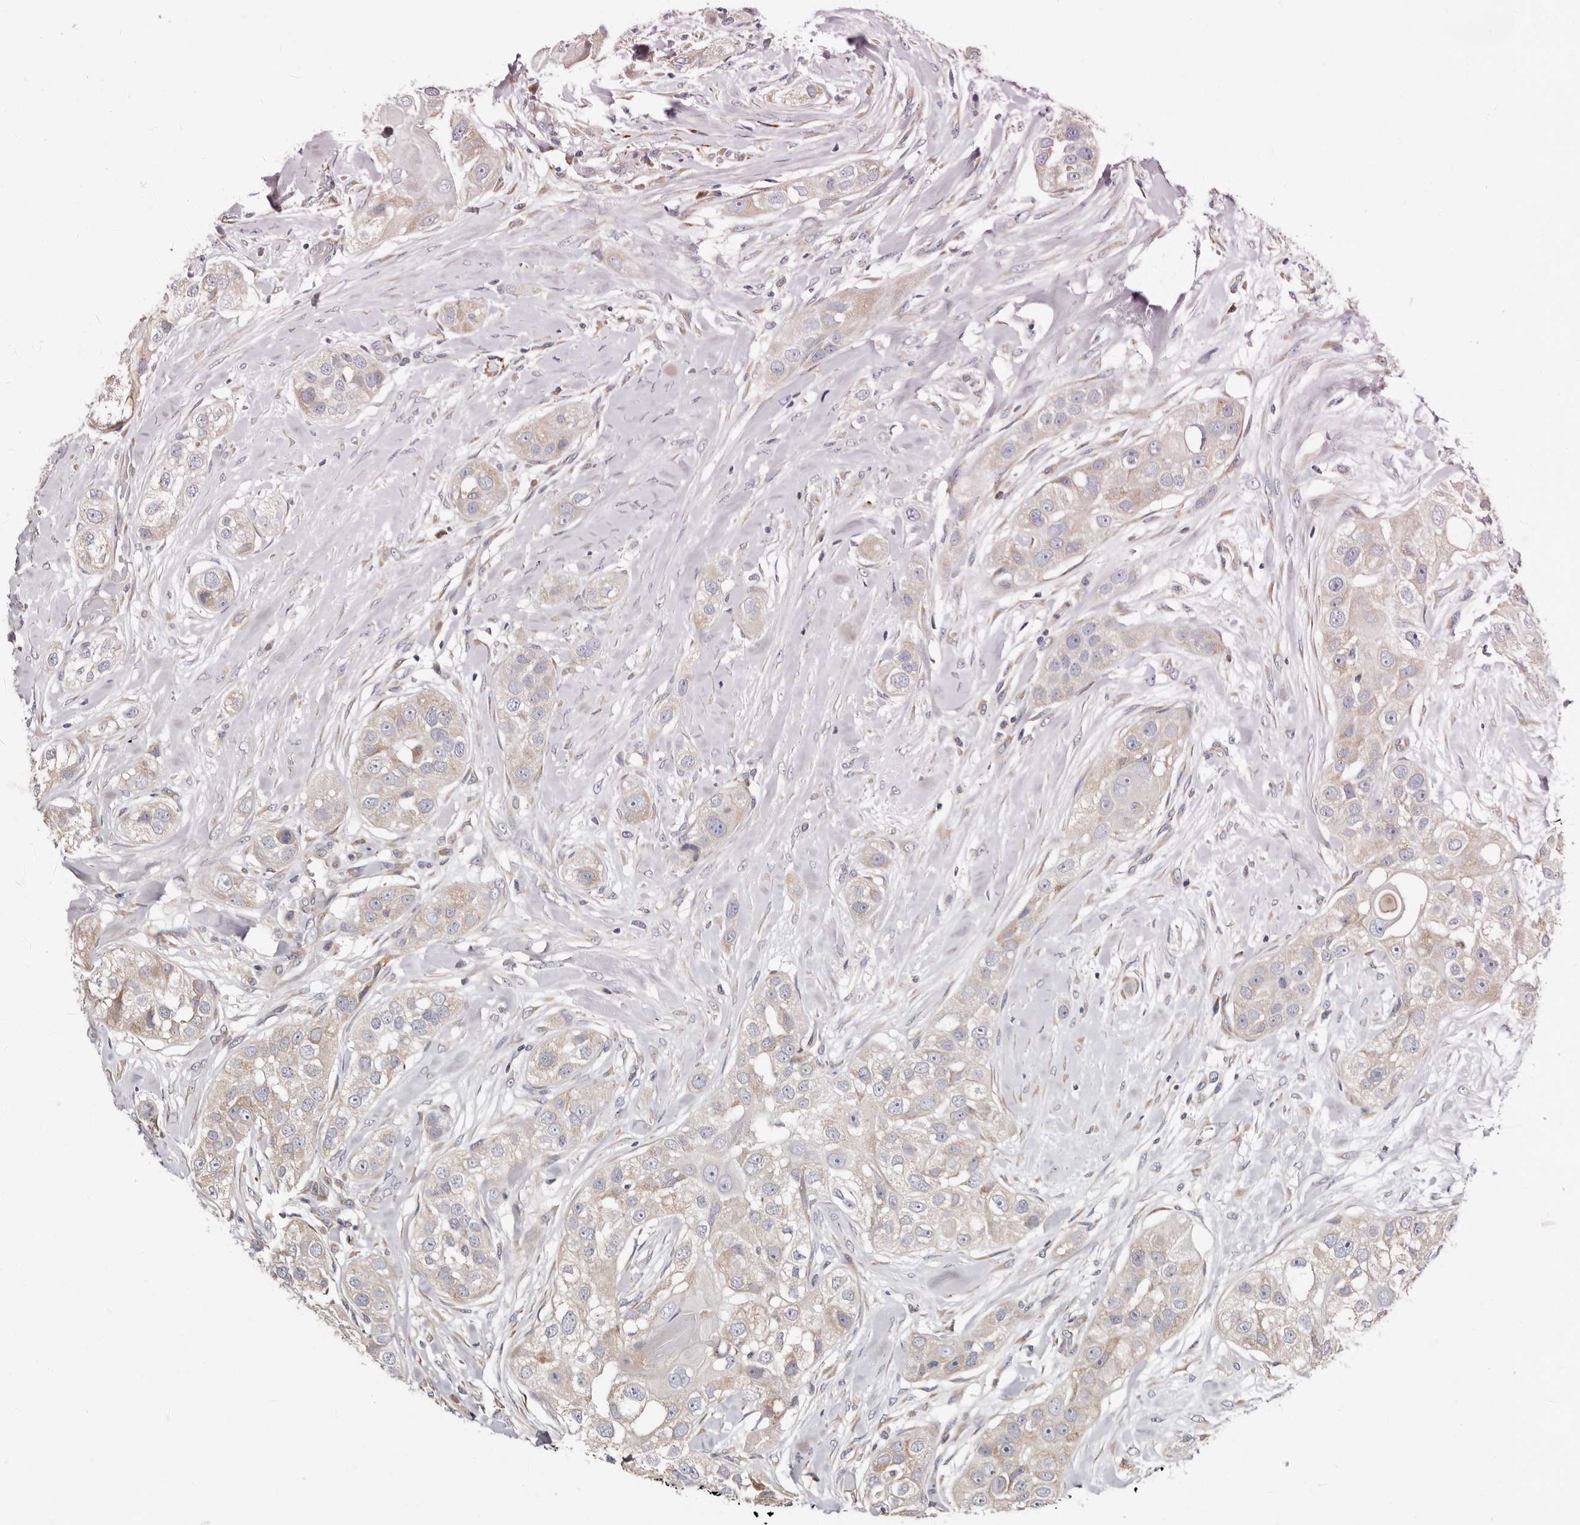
{"staining": {"intensity": "weak", "quantity": "<25%", "location": "cytoplasmic/membranous"}, "tissue": "head and neck cancer", "cell_type": "Tumor cells", "image_type": "cancer", "snomed": [{"axis": "morphology", "description": "Normal tissue, NOS"}, {"axis": "morphology", "description": "Squamous cell carcinoma, NOS"}, {"axis": "topography", "description": "Skeletal muscle"}, {"axis": "topography", "description": "Head-Neck"}], "caption": "A micrograph of human head and neck cancer is negative for staining in tumor cells. (Stains: DAB immunohistochemistry (IHC) with hematoxylin counter stain, Microscopy: brightfield microscopy at high magnification).", "gene": "ASIC5", "patient": {"sex": "male", "age": 51}}